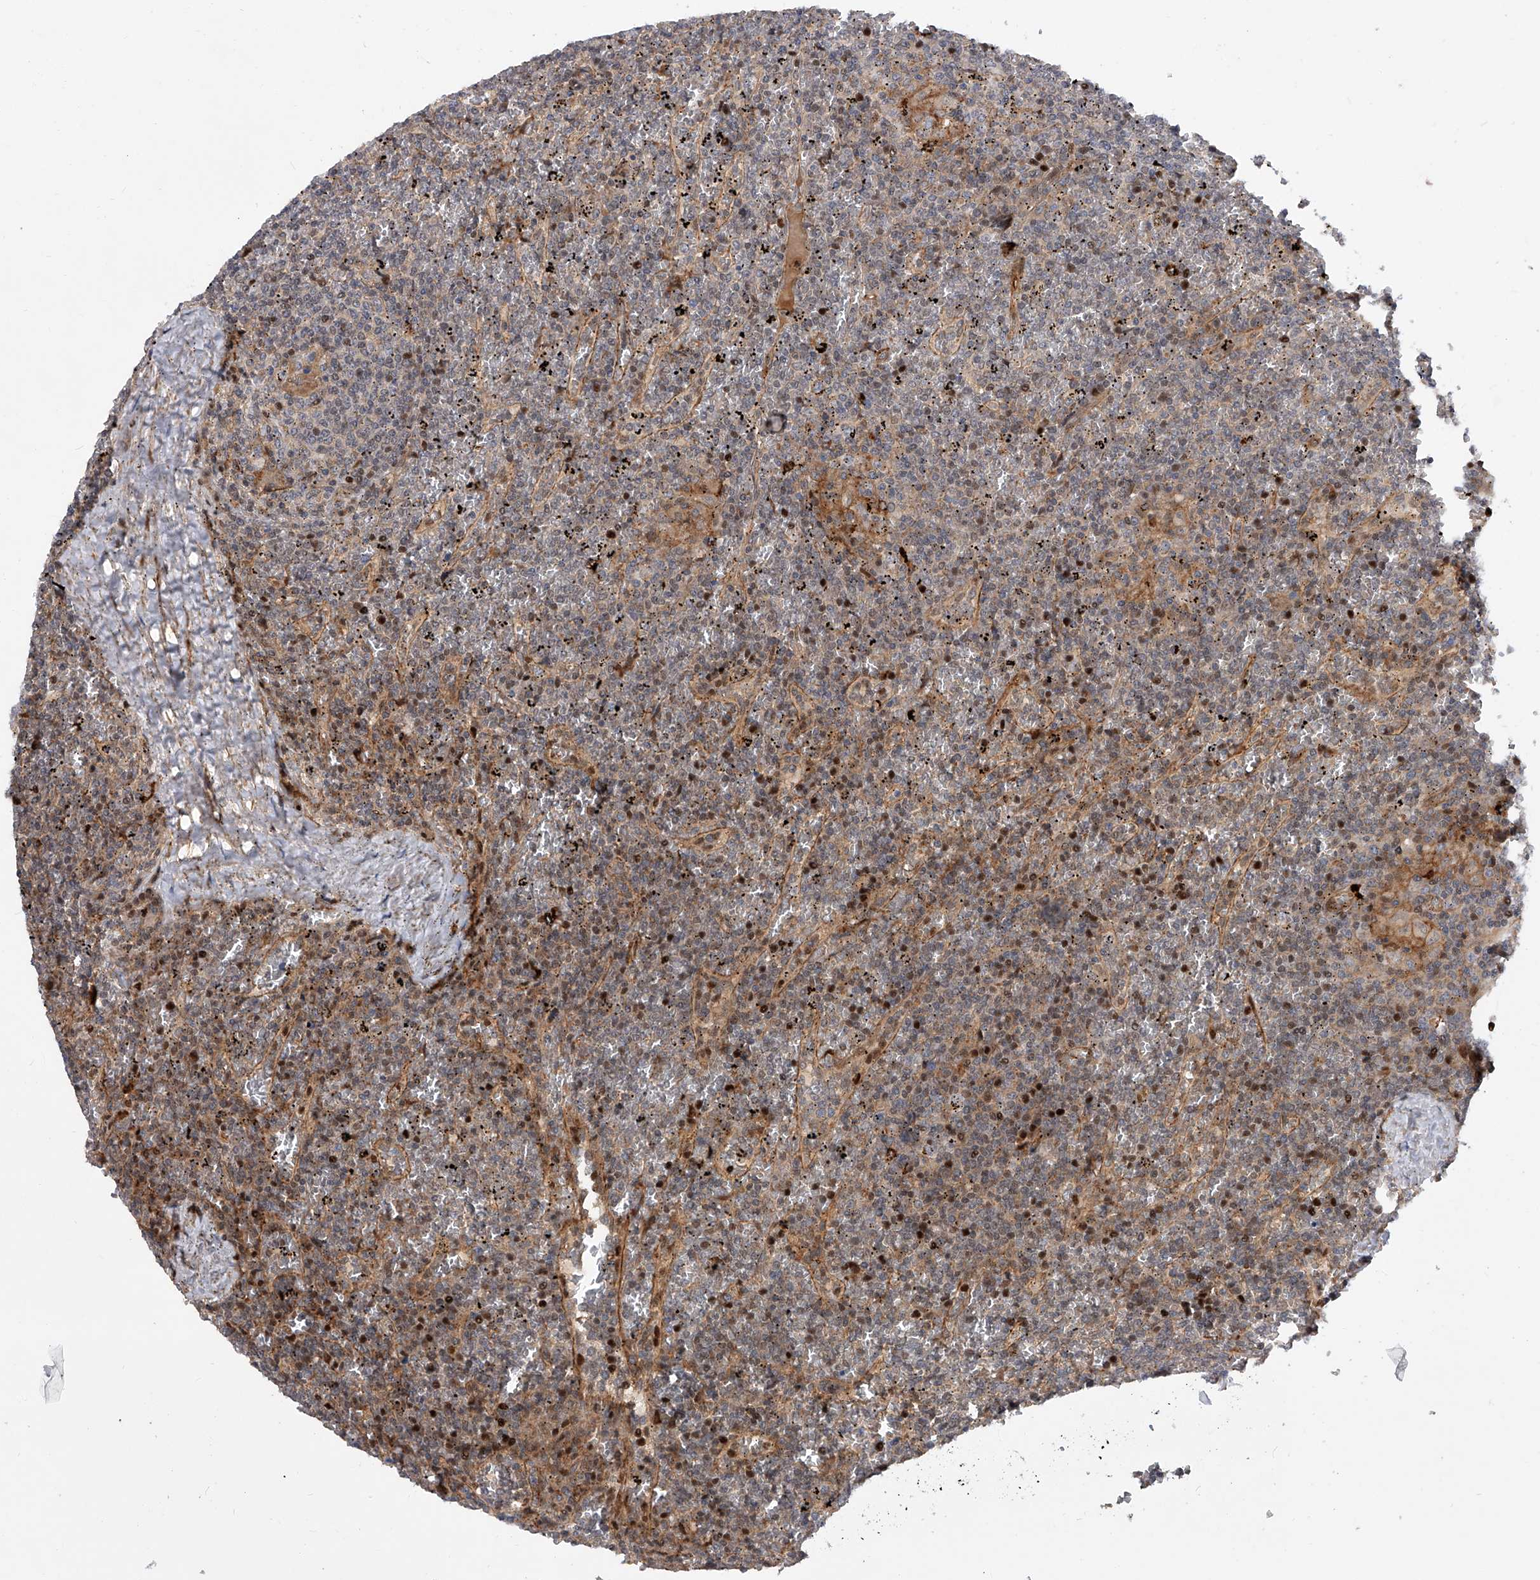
{"staining": {"intensity": "weak", "quantity": "25%-75%", "location": "nuclear"}, "tissue": "lymphoma", "cell_type": "Tumor cells", "image_type": "cancer", "snomed": [{"axis": "morphology", "description": "Malignant lymphoma, non-Hodgkin's type, Low grade"}, {"axis": "topography", "description": "Spleen"}], "caption": "Immunohistochemistry staining of lymphoma, which displays low levels of weak nuclear expression in approximately 25%-75% of tumor cells indicating weak nuclear protein expression. The staining was performed using DAB (3,3'-diaminobenzidine) (brown) for protein detection and nuclei were counterstained in hematoxylin (blue).", "gene": "PDSS2", "patient": {"sex": "female", "age": 19}}